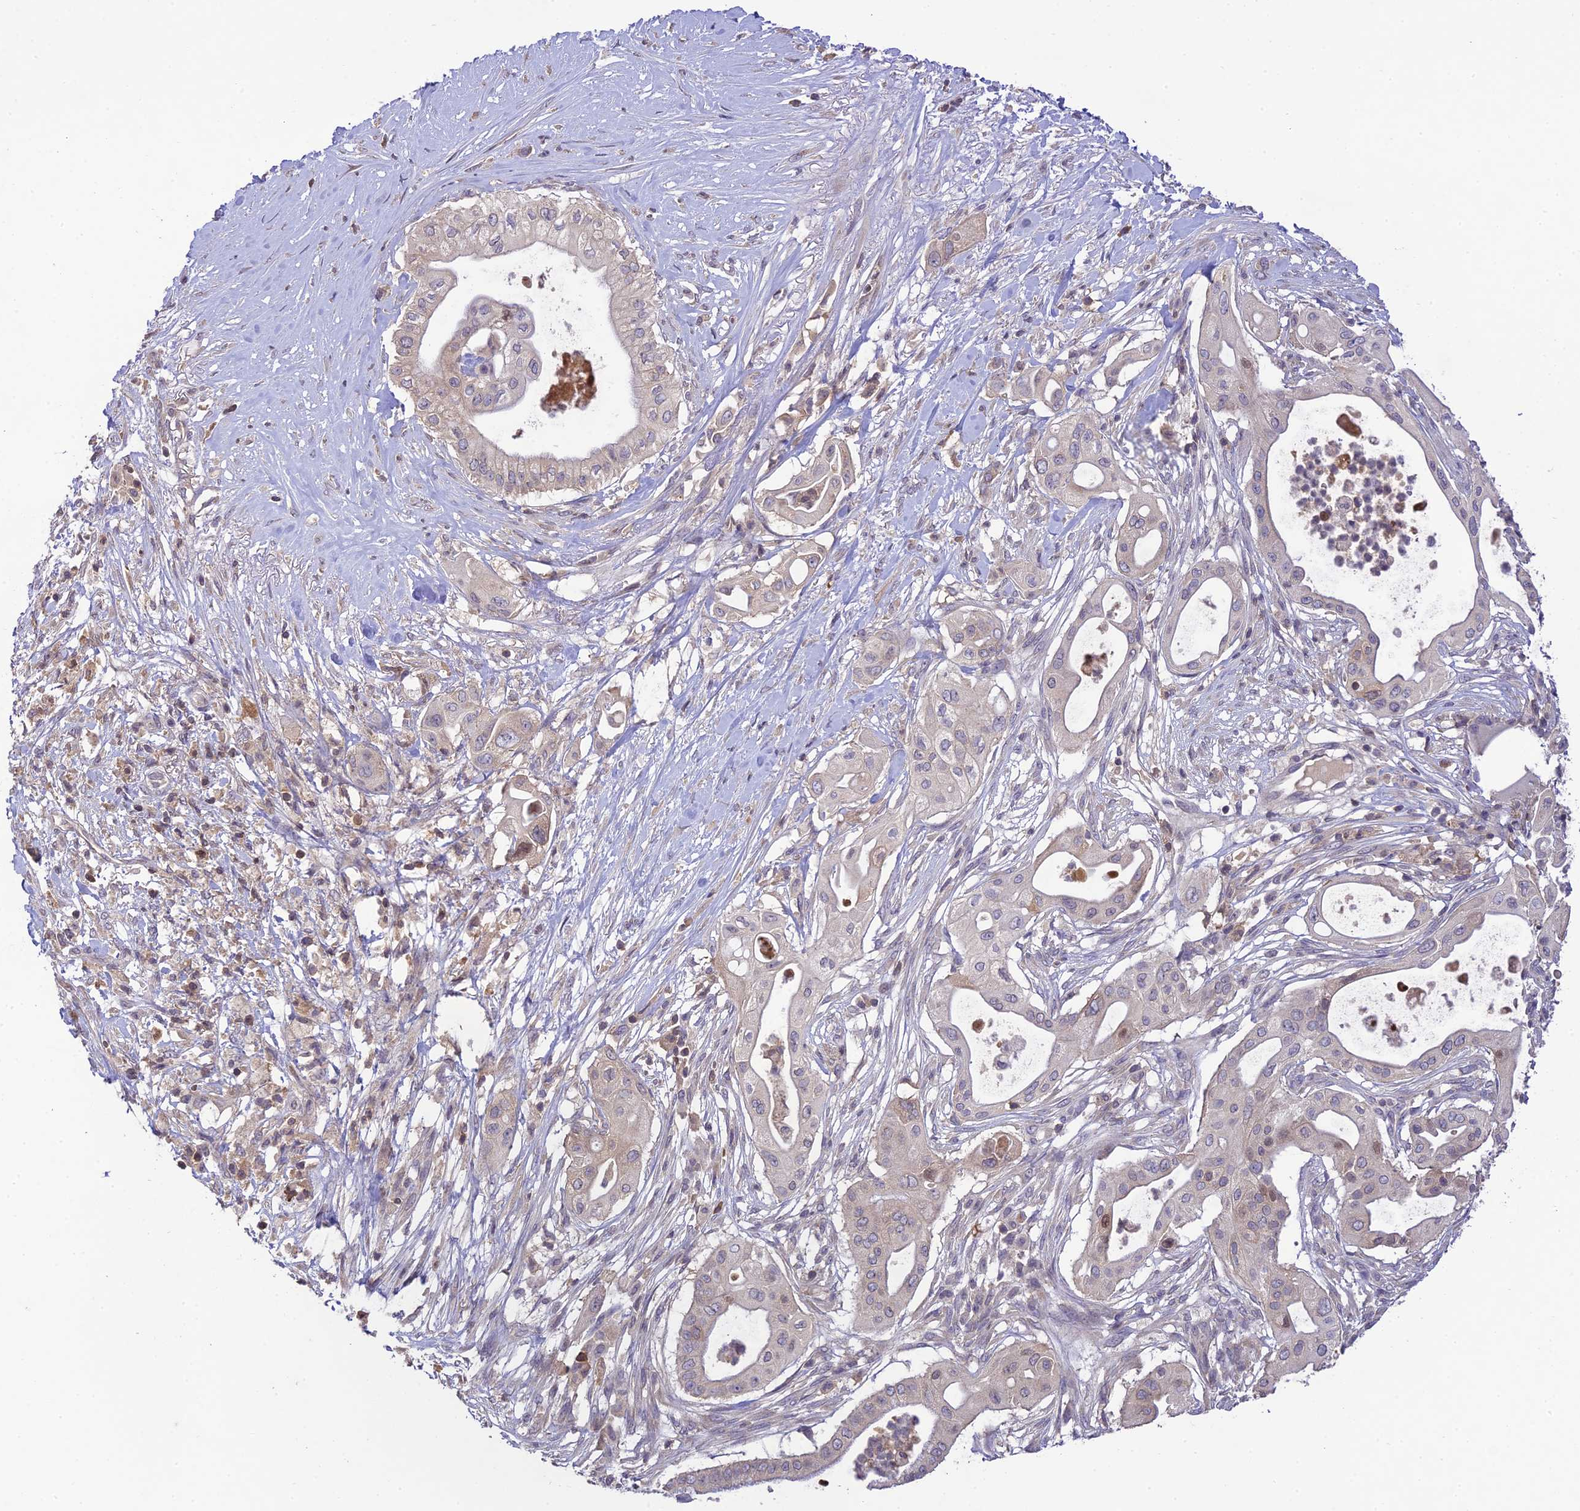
{"staining": {"intensity": "weak", "quantity": "<25%", "location": "cytoplasmic/membranous"}, "tissue": "pancreatic cancer", "cell_type": "Tumor cells", "image_type": "cancer", "snomed": [{"axis": "morphology", "description": "Adenocarcinoma, NOS"}, {"axis": "topography", "description": "Pancreas"}], "caption": "The micrograph shows no significant positivity in tumor cells of adenocarcinoma (pancreatic).", "gene": "TEKT1", "patient": {"sex": "male", "age": 68}}